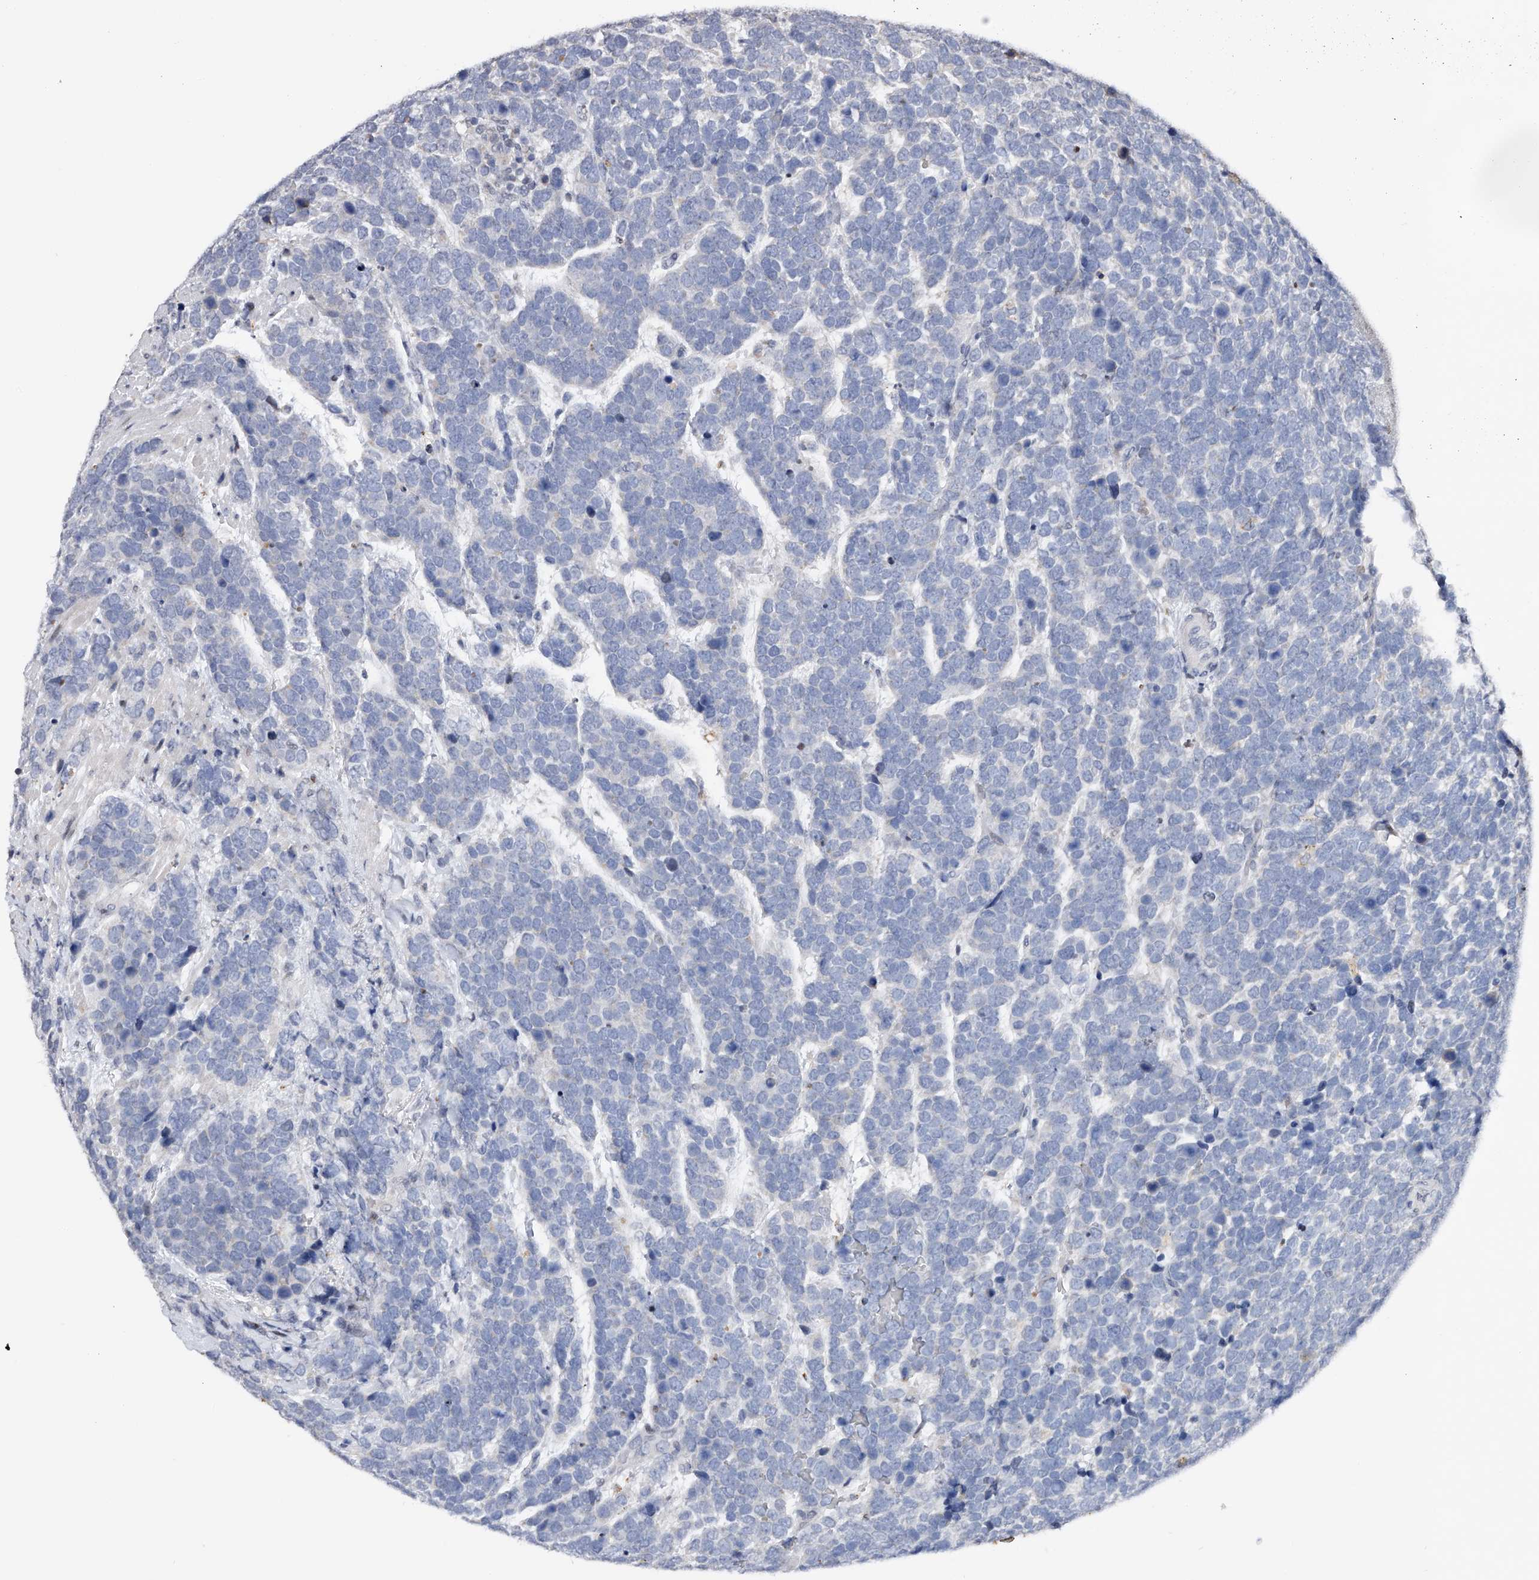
{"staining": {"intensity": "negative", "quantity": "none", "location": "none"}, "tissue": "urothelial cancer", "cell_type": "Tumor cells", "image_type": "cancer", "snomed": [{"axis": "morphology", "description": "Urothelial carcinoma, High grade"}, {"axis": "topography", "description": "Urinary bladder"}], "caption": "This micrograph is of urothelial cancer stained with immunohistochemistry to label a protein in brown with the nuclei are counter-stained blue. There is no expression in tumor cells.", "gene": "RWDD2A", "patient": {"sex": "female", "age": 82}}